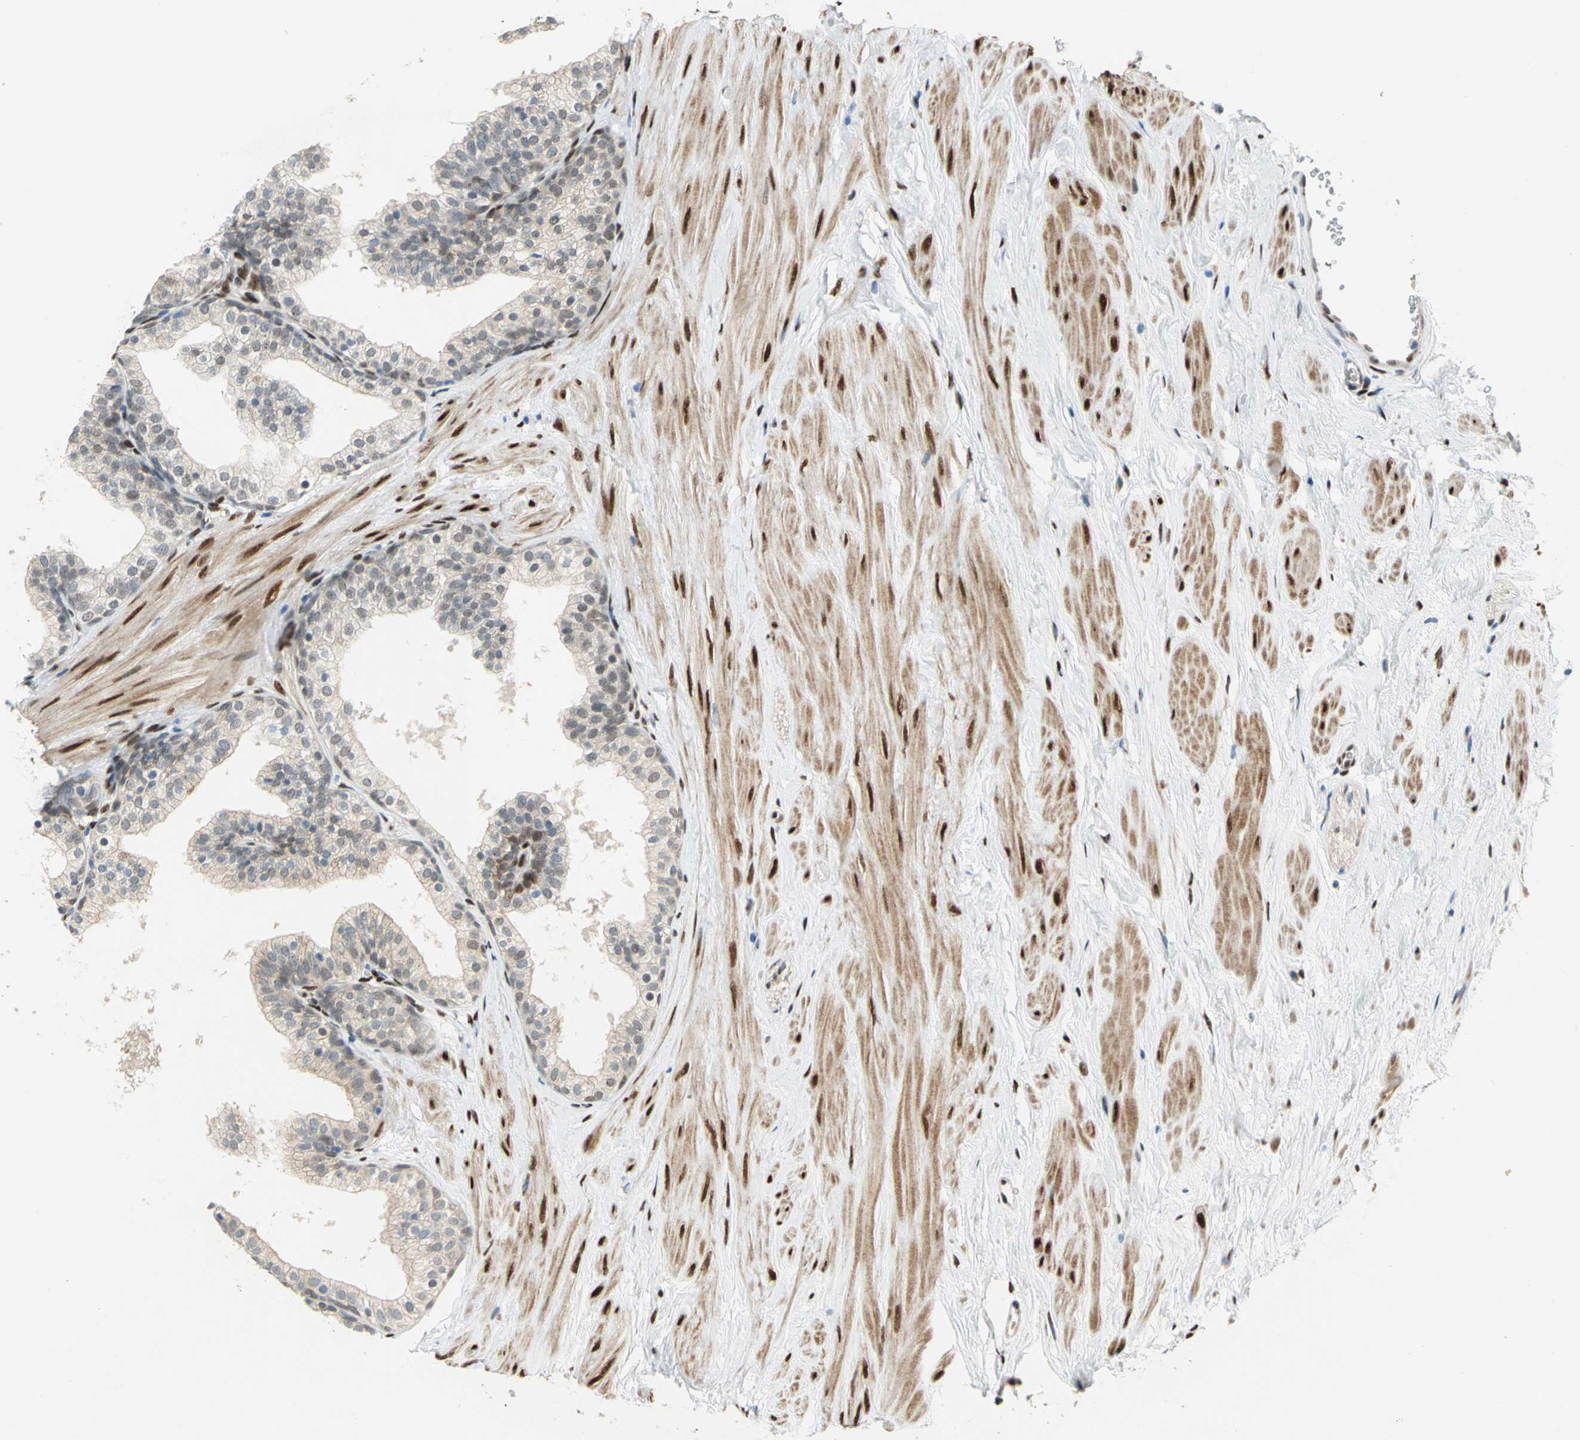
{"staining": {"intensity": "weak", "quantity": "25%-75%", "location": "cytoplasmic/membranous,nuclear"}, "tissue": "prostate", "cell_type": "Glandular cells", "image_type": "normal", "snomed": [{"axis": "morphology", "description": "Normal tissue, NOS"}, {"axis": "topography", "description": "Prostate"}], "caption": "Immunohistochemistry (IHC) histopathology image of normal prostate stained for a protein (brown), which shows low levels of weak cytoplasmic/membranous,nuclear positivity in approximately 25%-75% of glandular cells.", "gene": "RBFOX2", "patient": {"sex": "male", "age": 60}}